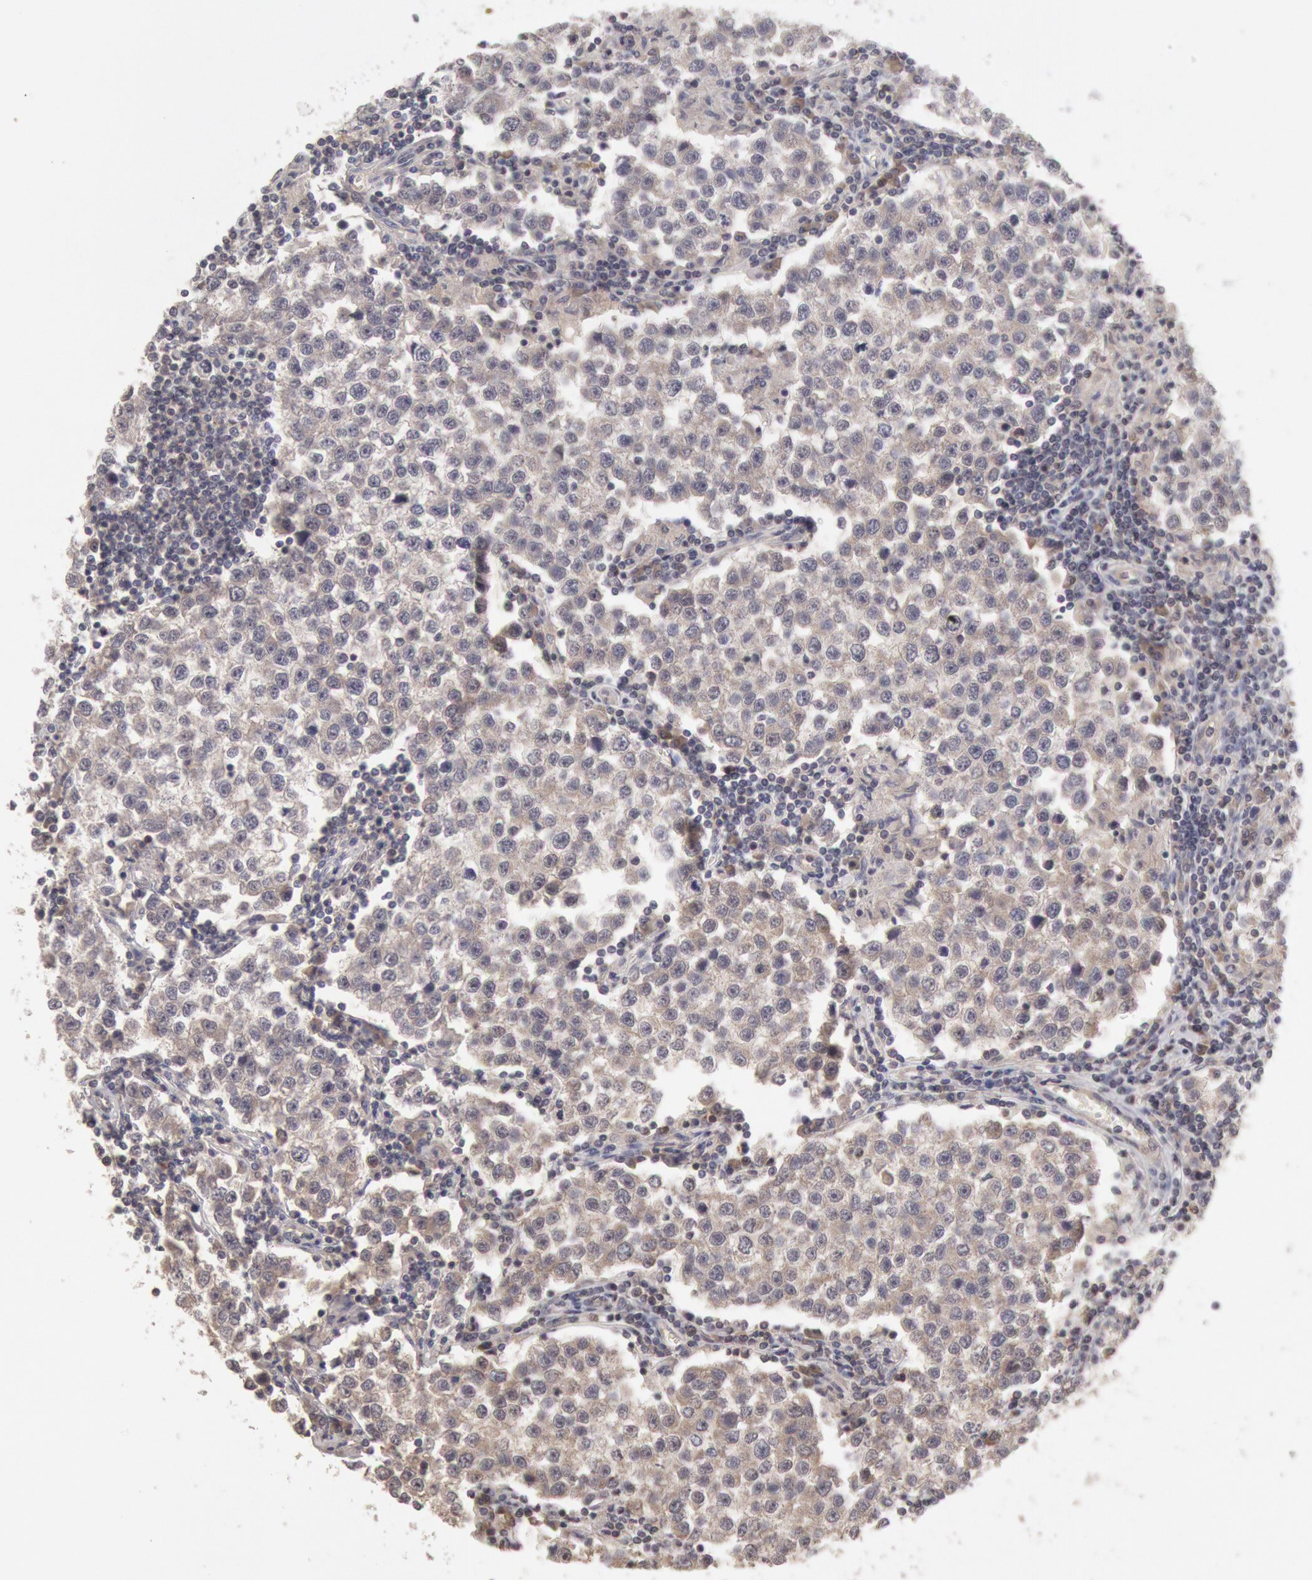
{"staining": {"intensity": "weak", "quantity": "25%-75%", "location": "cytoplasmic/membranous"}, "tissue": "testis cancer", "cell_type": "Tumor cells", "image_type": "cancer", "snomed": [{"axis": "morphology", "description": "Seminoma, NOS"}, {"axis": "topography", "description": "Testis"}], "caption": "Immunohistochemical staining of testis cancer (seminoma) reveals low levels of weak cytoplasmic/membranous protein staining in about 25%-75% of tumor cells. (DAB = brown stain, brightfield microscopy at high magnification).", "gene": "ZFP36L1", "patient": {"sex": "male", "age": 36}}